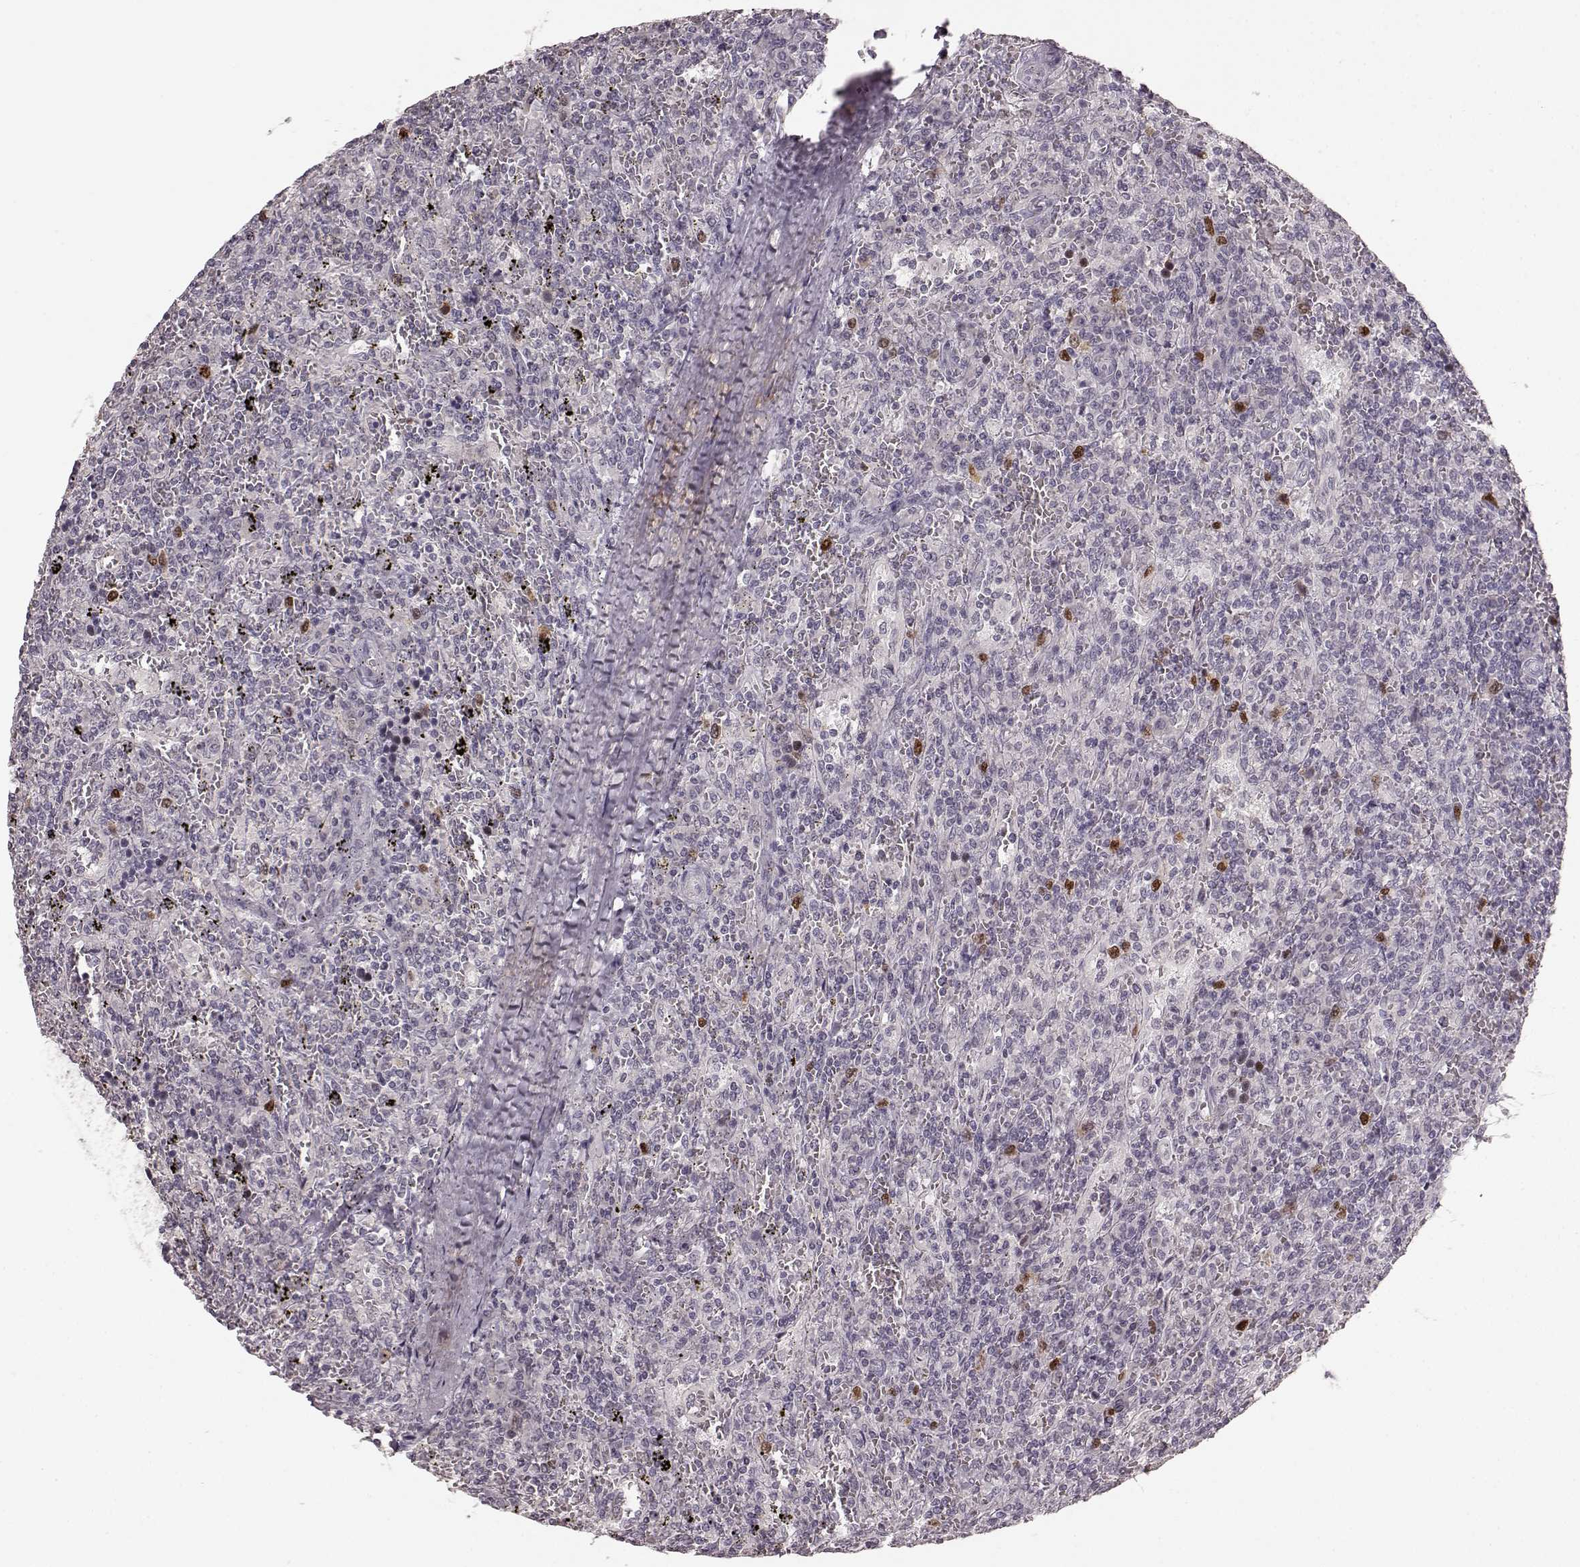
{"staining": {"intensity": "moderate", "quantity": "<25%", "location": "nuclear"}, "tissue": "lymphoma", "cell_type": "Tumor cells", "image_type": "cancer", "snomed": [{"axis": "morphology", "description": "Malignant lymphoma, non-Hodgkin's type, Low grade"}, {"axis": "topography", "description": "Spleen"}], "caption": "A micrograph showing moderate nuclear positivity in approximately <25% of tumor cells in low-grade malignant lymphoma, non-Hodgkin's type, as visualized by brown immunohistochemical staining.", "gene": "CCNA2", "patient": {"sex": "male", "age": 62}}